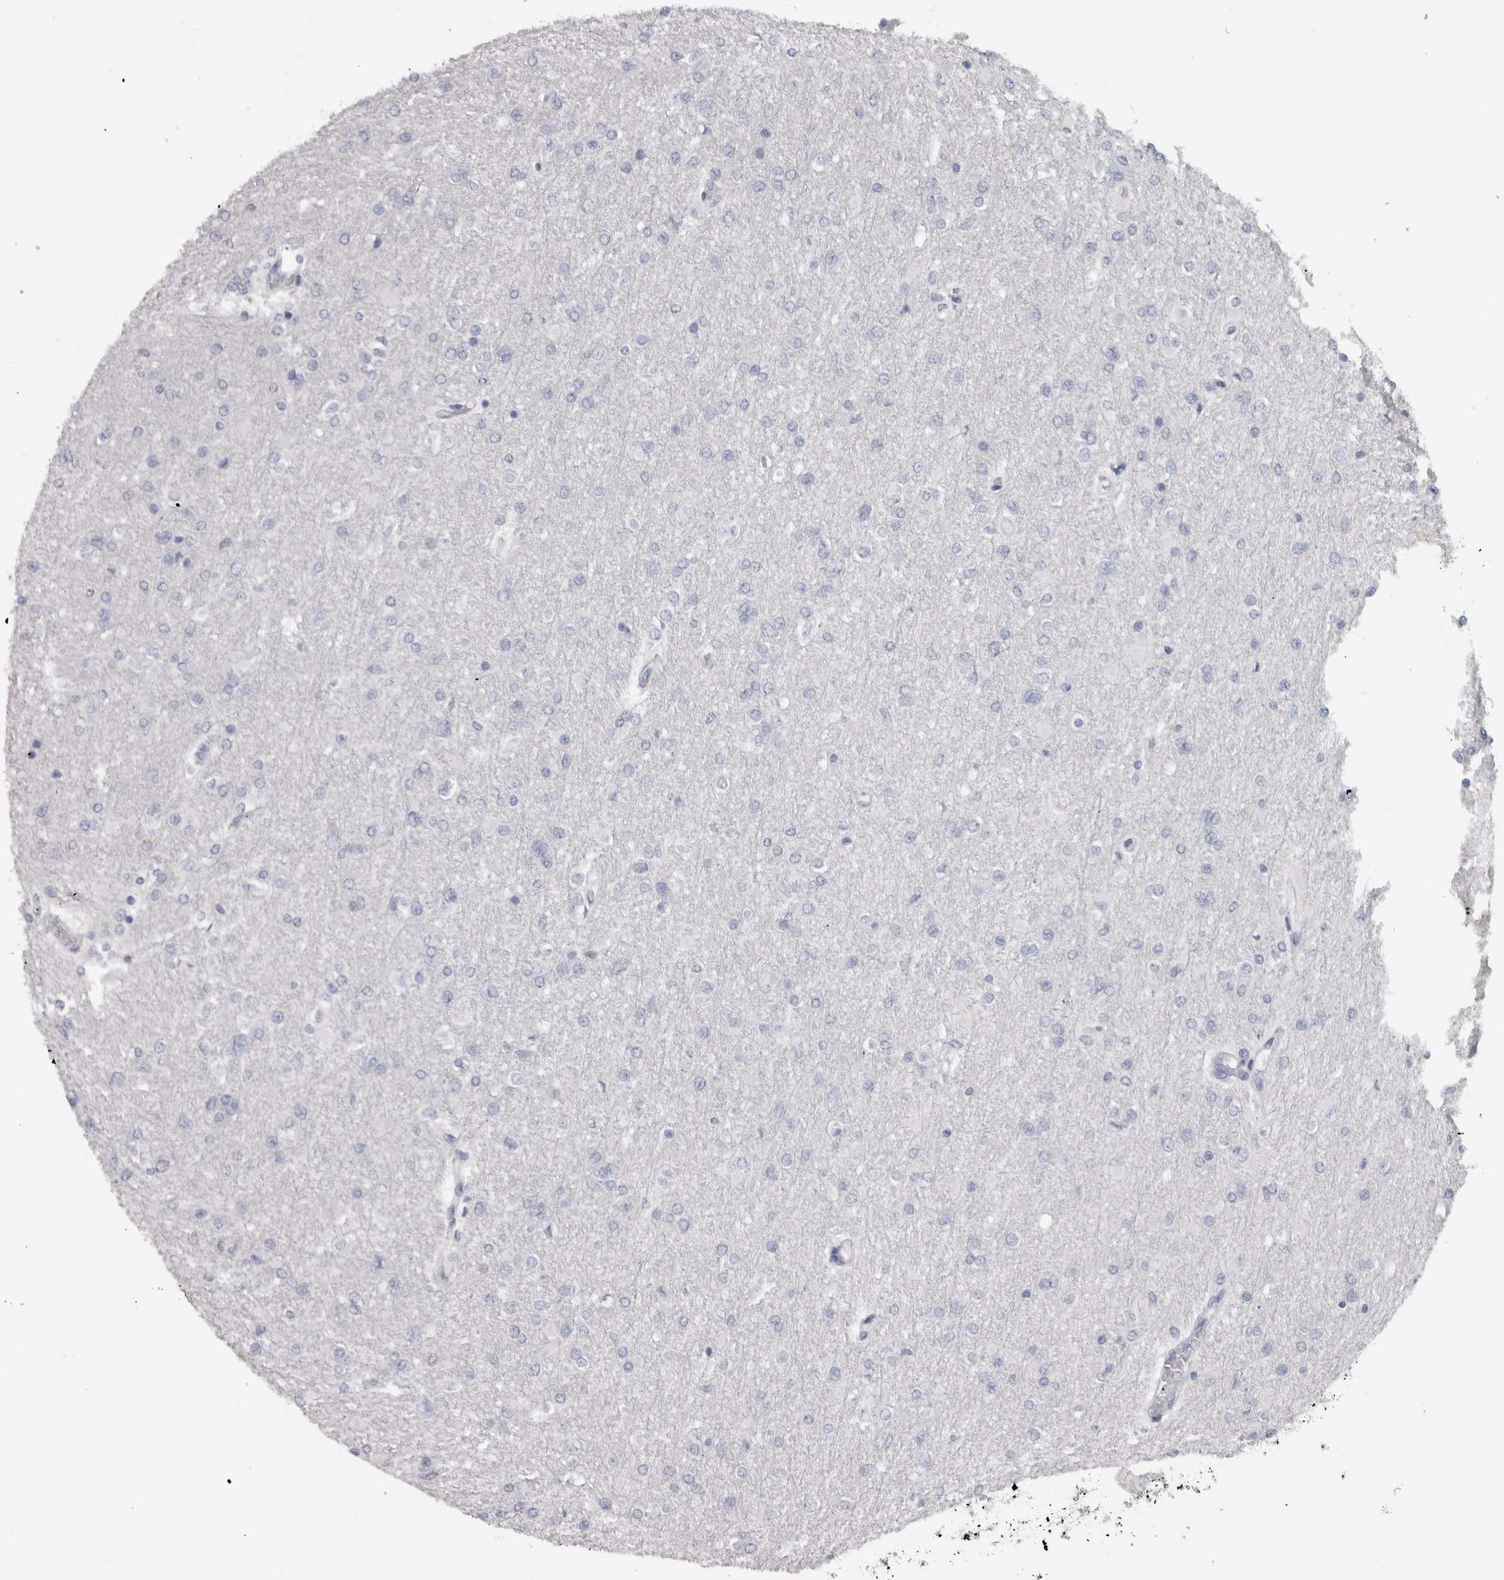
{"staining": {"intensity": "negative", "quantity": "none", "location": "none"}, "tissue": "glioma", "cell_type": "Tumor cells", "image_type": "cancer", "snomed": [{"axis": "morphology", "description": "Glioma, malignant, High grade"}, {"axis": "topography", "description": "Cerebral cortex"}], "caption": "A high-resolution micrograph shows immunohistochemistry (IHC) staining of malignant glioma (high-grade), which displays no significant expression in tumor cells.", "gene": "ADAM2", "patient": {"sex": "female", "age": 36}}